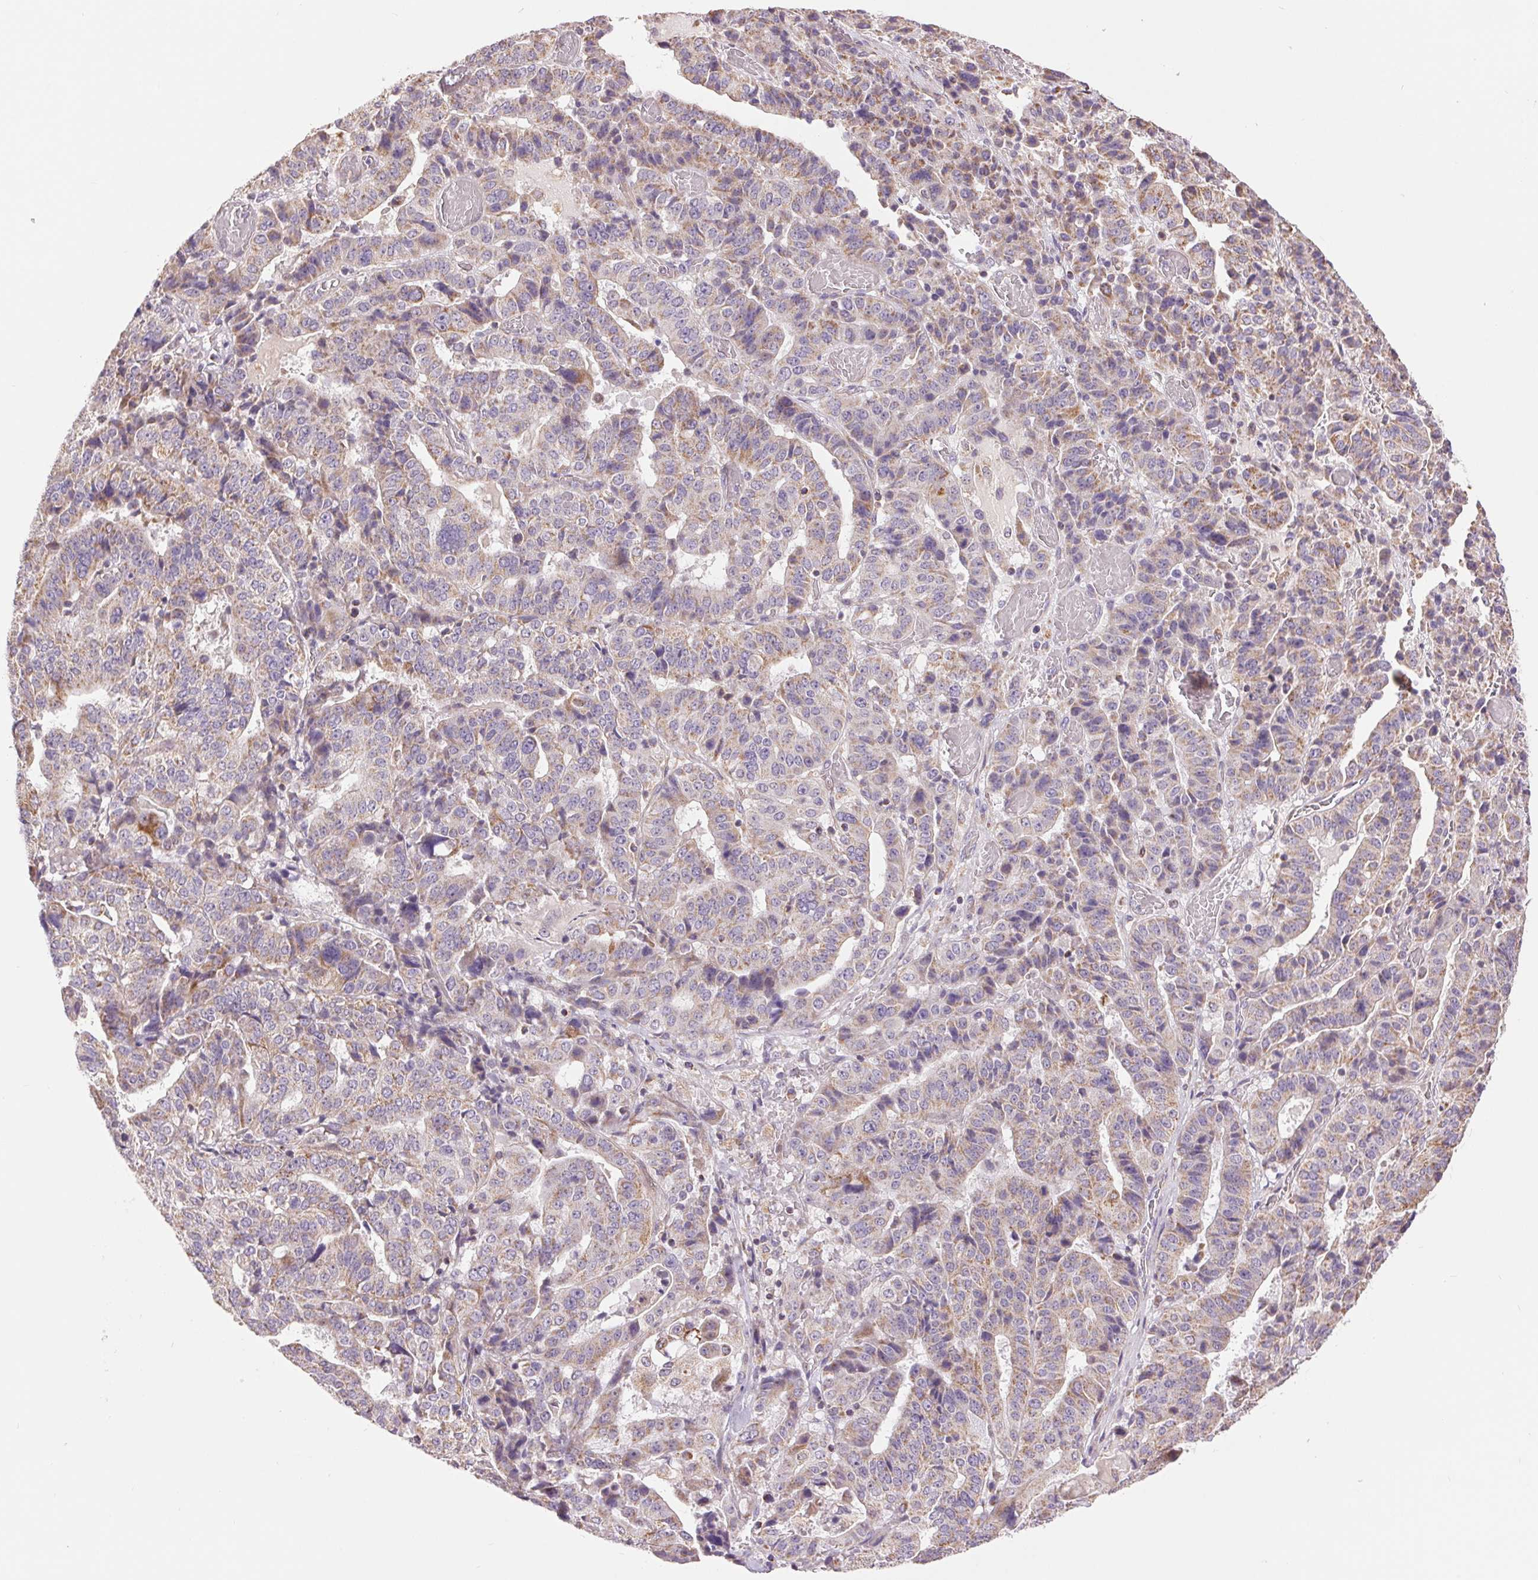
{"staining": {"intensity": "weak", "quantity": "25%-75%", "location": "cytoplasmic/membranous"}, "tissue": "stomach cancer", "cell_type": "Tumor cells", "image_type": "cancer", "snomed": [{"axis": "morphology", "description": "Adenocarcinoma, NOS"}, {"axis": "topography", "description": "Stomach"}], "caption": "Immunohistochemistry histopathology image of adenocarcinoma (stomach) stained for a protein (brown), which exhibits low levels of weak cytoplasmic/membranous staining in approximately 25%-75% of tumor cells.", "gene": "DGUOK", "patient": {"sex": "male", "age": 48}}